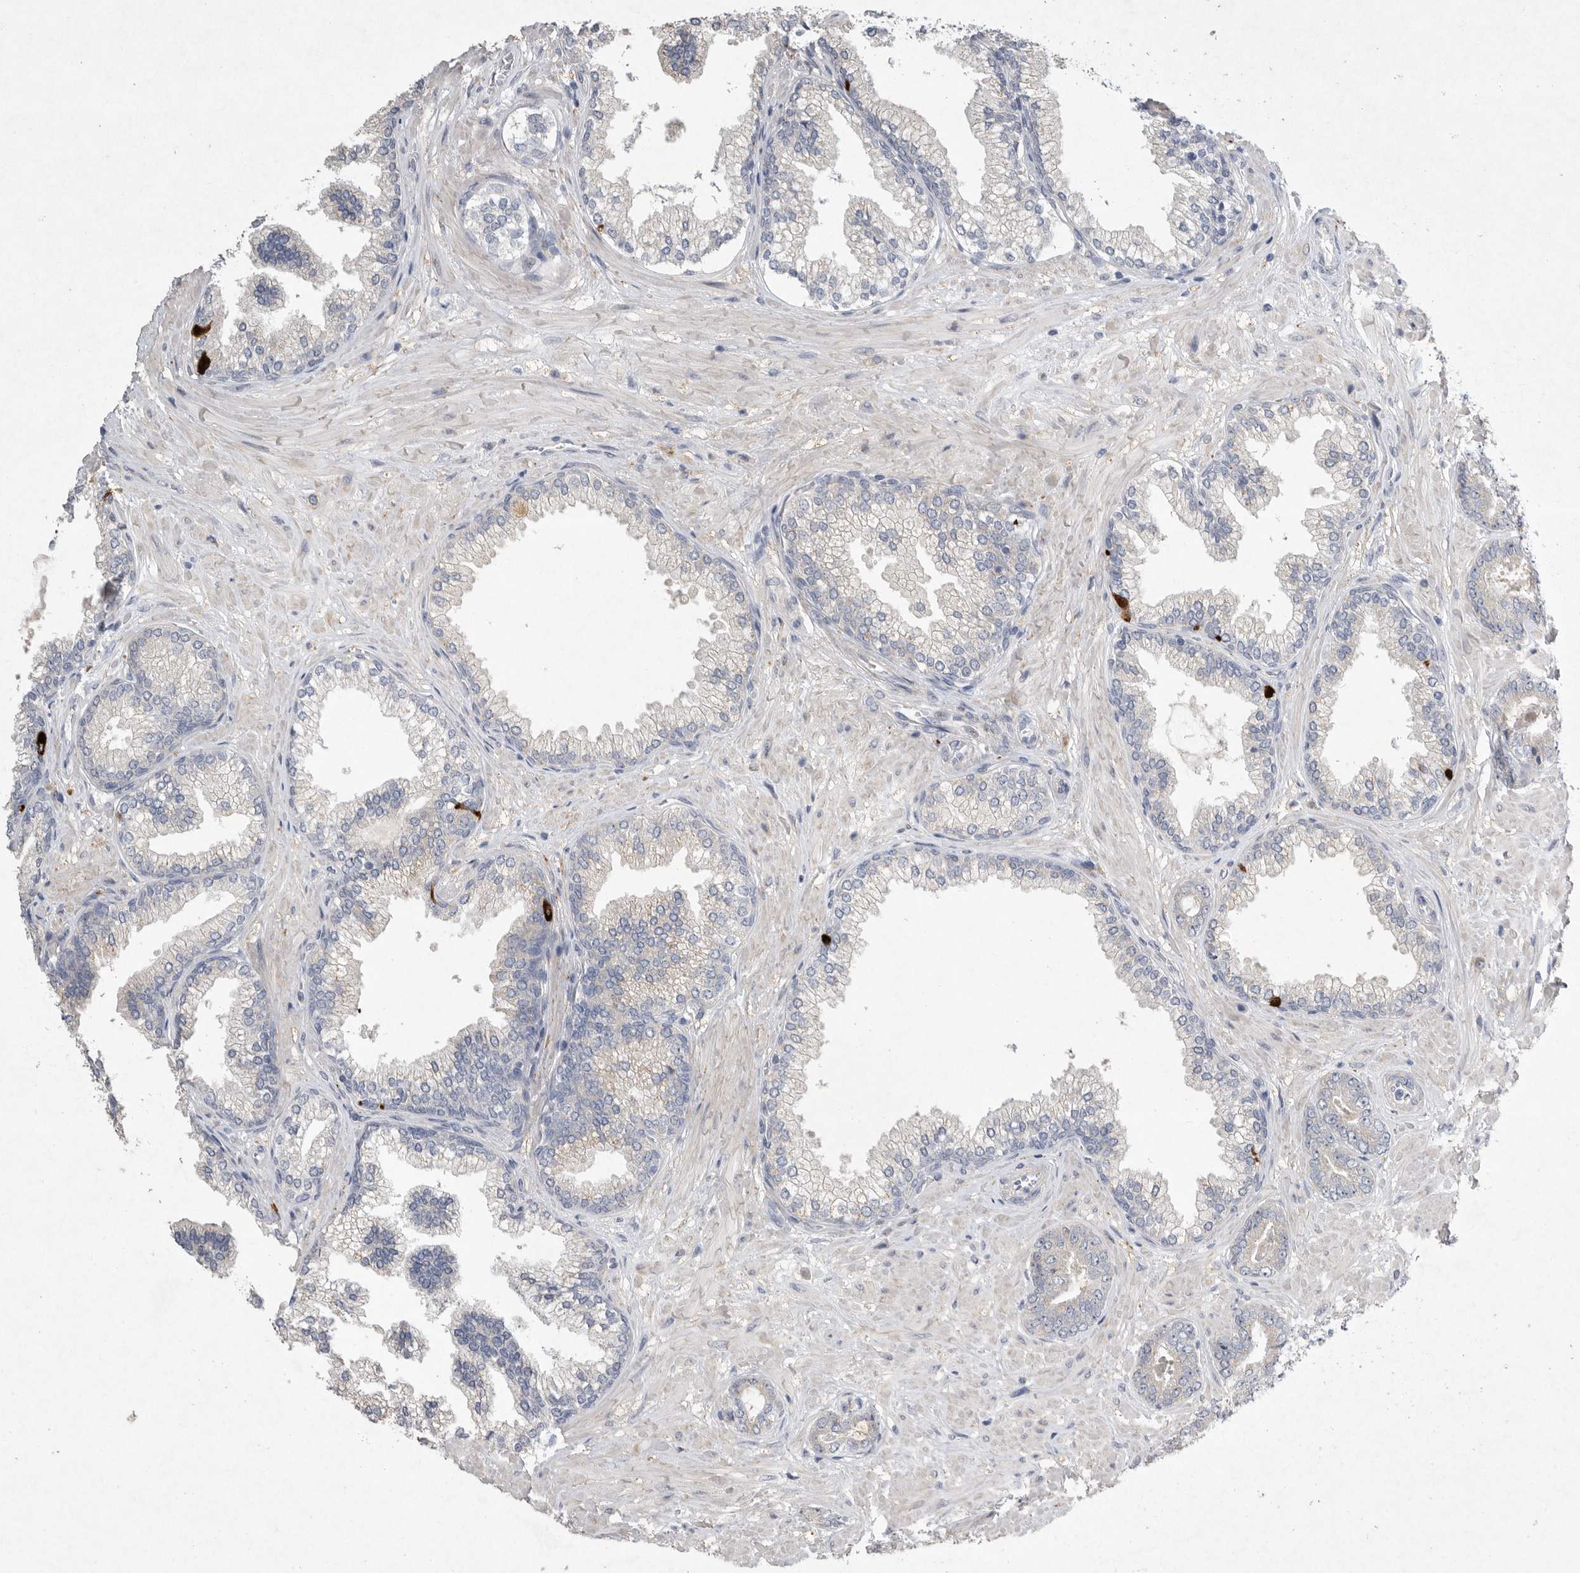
{"staining": {"intensity": "negative", "quantity": "none", "location": "none"}, "tissue": "prostate cancer", "cell_type": "Tumor cells", "image_type": "cancer", "snomed": [{"axis": "morphology", "description": "Adenocarcinoma, Low grade"}, {"axis": "topography", "description": "Prostate"}], "caption": "Human prostate adenocarcinoma (low-grade) stained for a protein using IHC exhibits no positivity in tumor cells.", "gene": "EDEM3", "patient": {"sex": "male", "age": 71}}